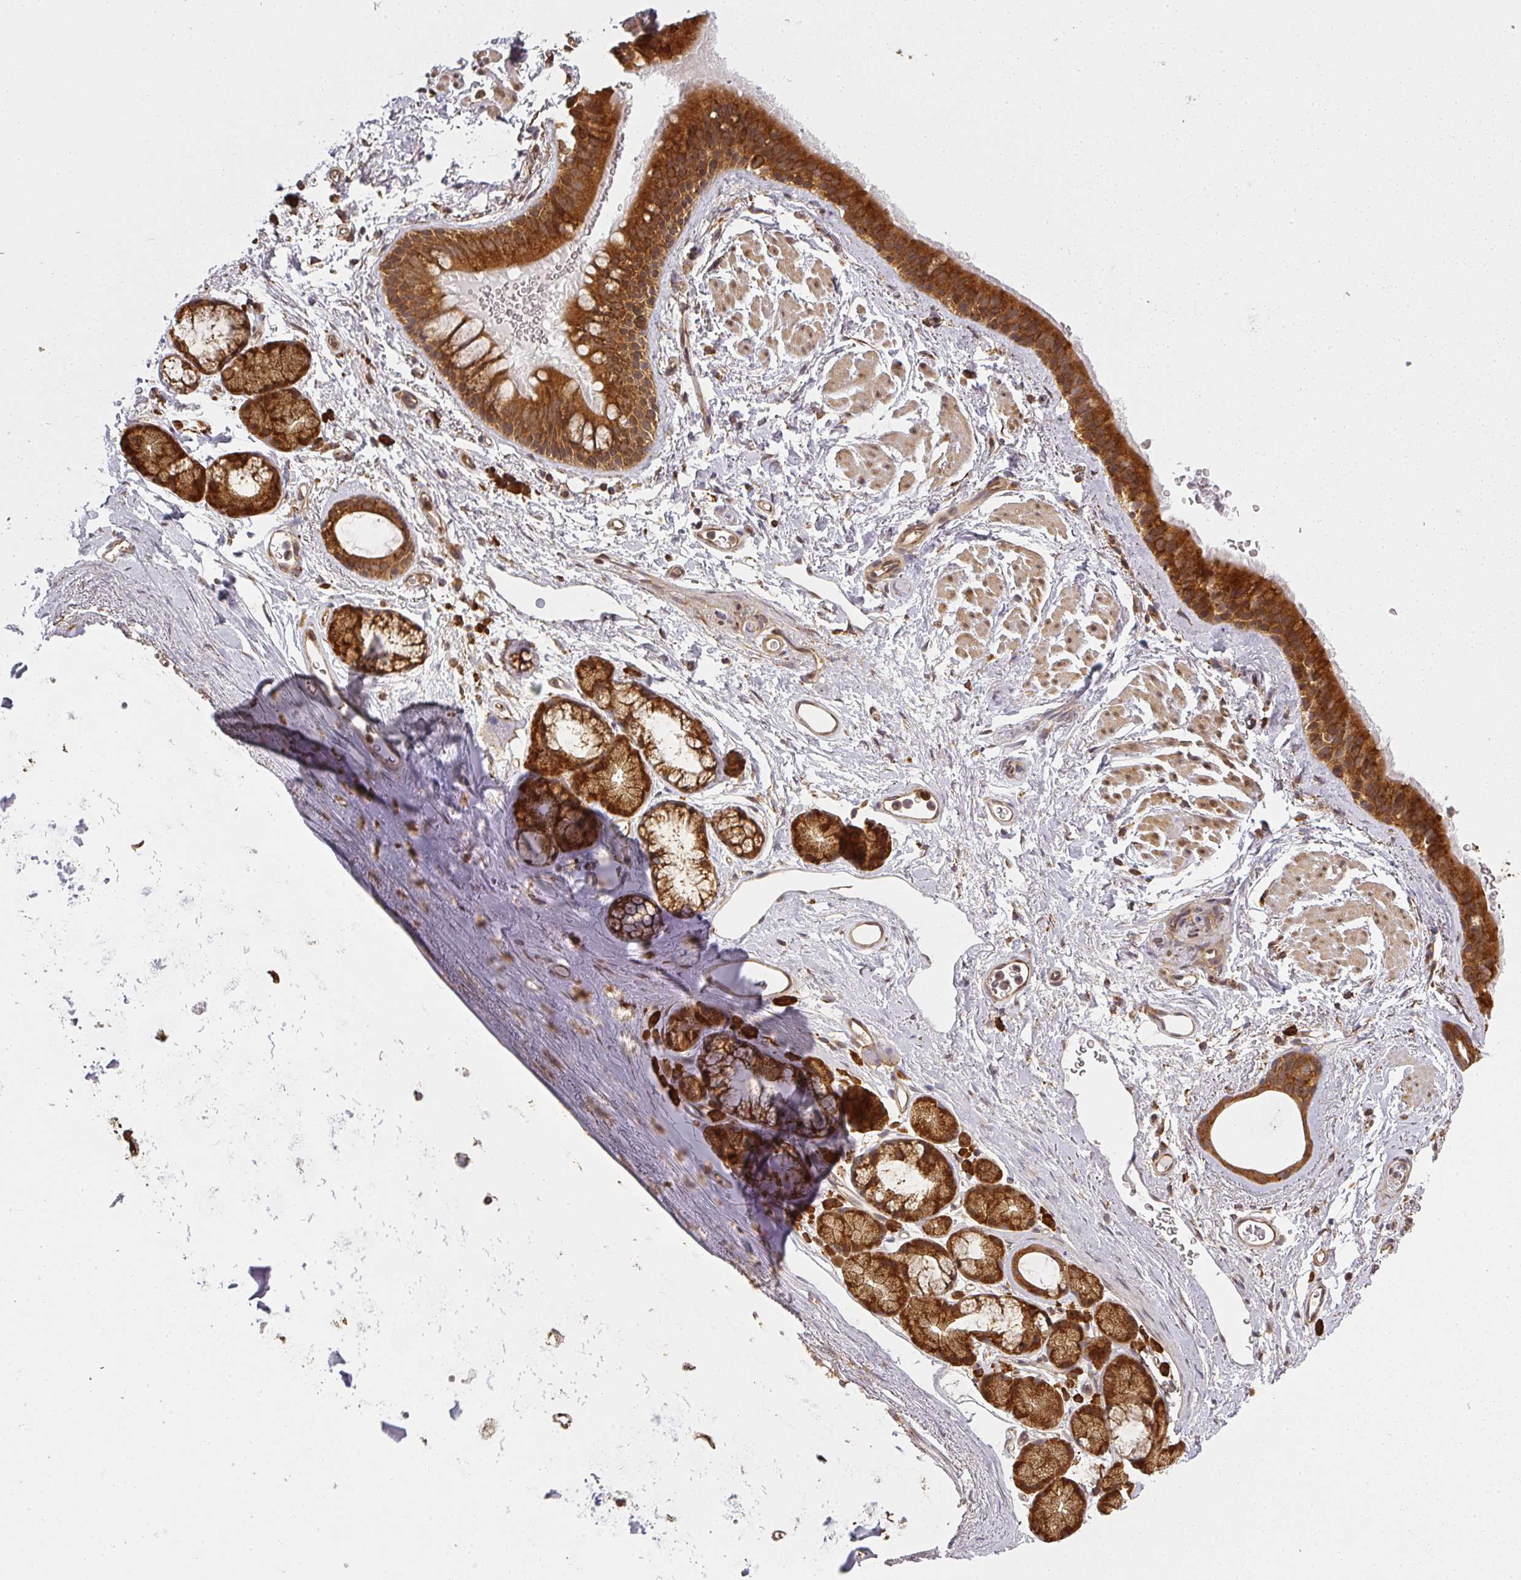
{"staining": {"intensity": "strong", "quantity": ">75%", "location": "cytoplasmic/membranous"}, "tissue": "bronchus", "cell_type": "Respiratory epithelial cells", "image_type": "normal", "snomed": [{"axis": "morphology", "description": "Normal tissue, NOS"}, {"axis": "topography", "description": "Lymph node"}, {"axis": "topography", "description": "Cartilage tissue"}, {"axis": "topography", "description": "Bronchus"}], "caption": "Immunohistochemistry (IHC) staining of benign bronchus, which exhibits high levels of strong cytoplasmic/membranous expression in about >75% of respiratory epithelial cells indicating strong cytoplasmic/membranous protein expression. The staining was performed using DAB (3,3'-diaminobenzidine) (brown) for protein detection and nuclei were counterstained in hematoxylin (blue).", "gene": "PPP6R3", "patient": {"sex": "female", "age": 70}}